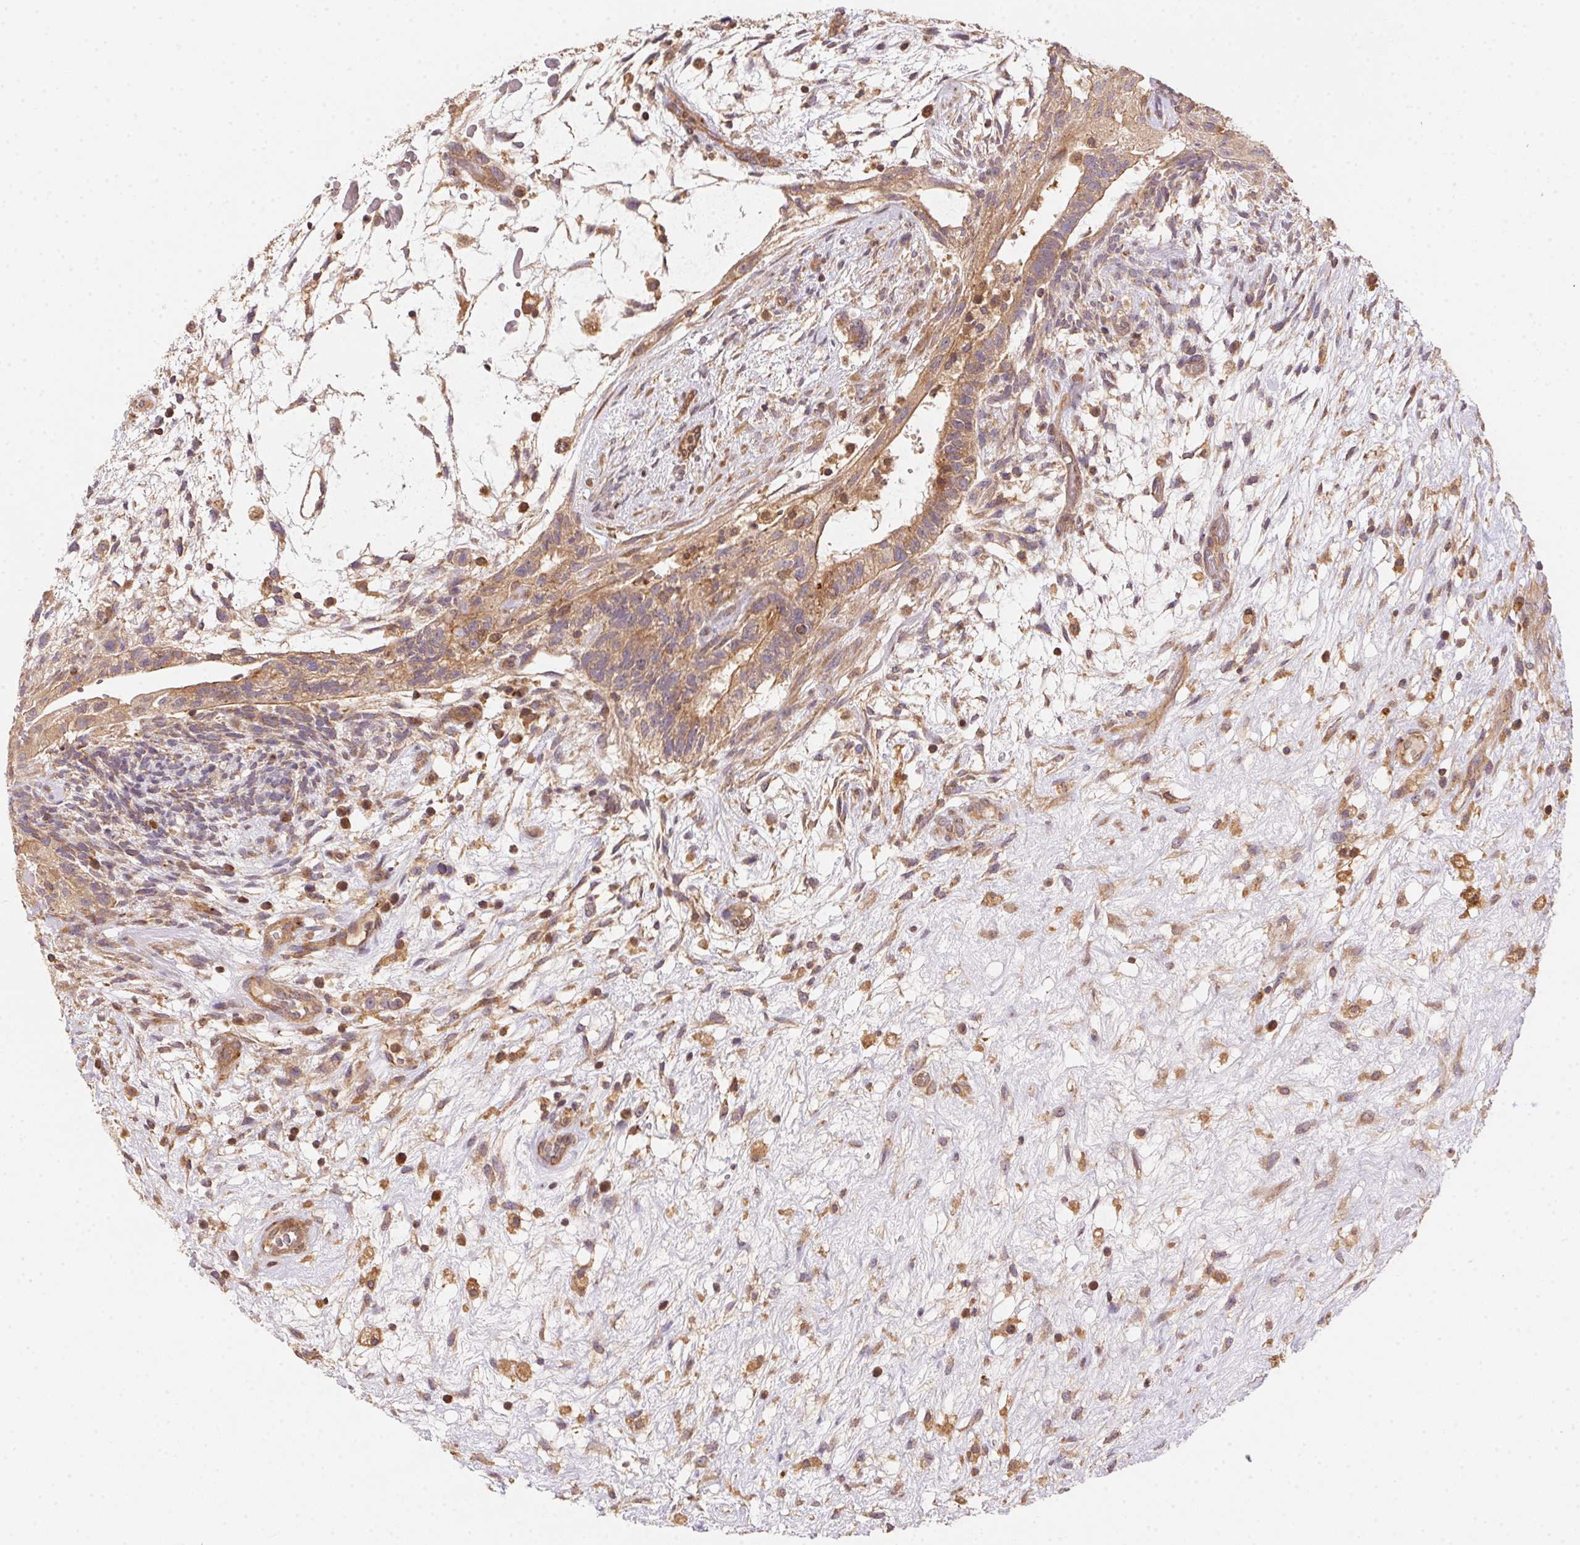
{"staining": {"intensity": "weak", "quantity": ">75%", "location": "cytoplasmic/membranous"}, "tissue": "testis cancer", "cell_type": "Tumor cells", "image_type": "cancer", "snomed": [{"axis": "morphology", "description": "Normal tissue, NOS"}, {"axis": "morphology", "description": "Carcinoma, Embryonal, NOS"}, {"axis": "topography", "description": "Testis"}], "caption": "Testis embryonal carcinoma was stained to show a protein in brown. There is low levels of weak cytoplasmic/membranous staining in approximately >75% of tumor cells.", "gene": "MEX3D", "patient": {"sex": "male", "age": 32}}